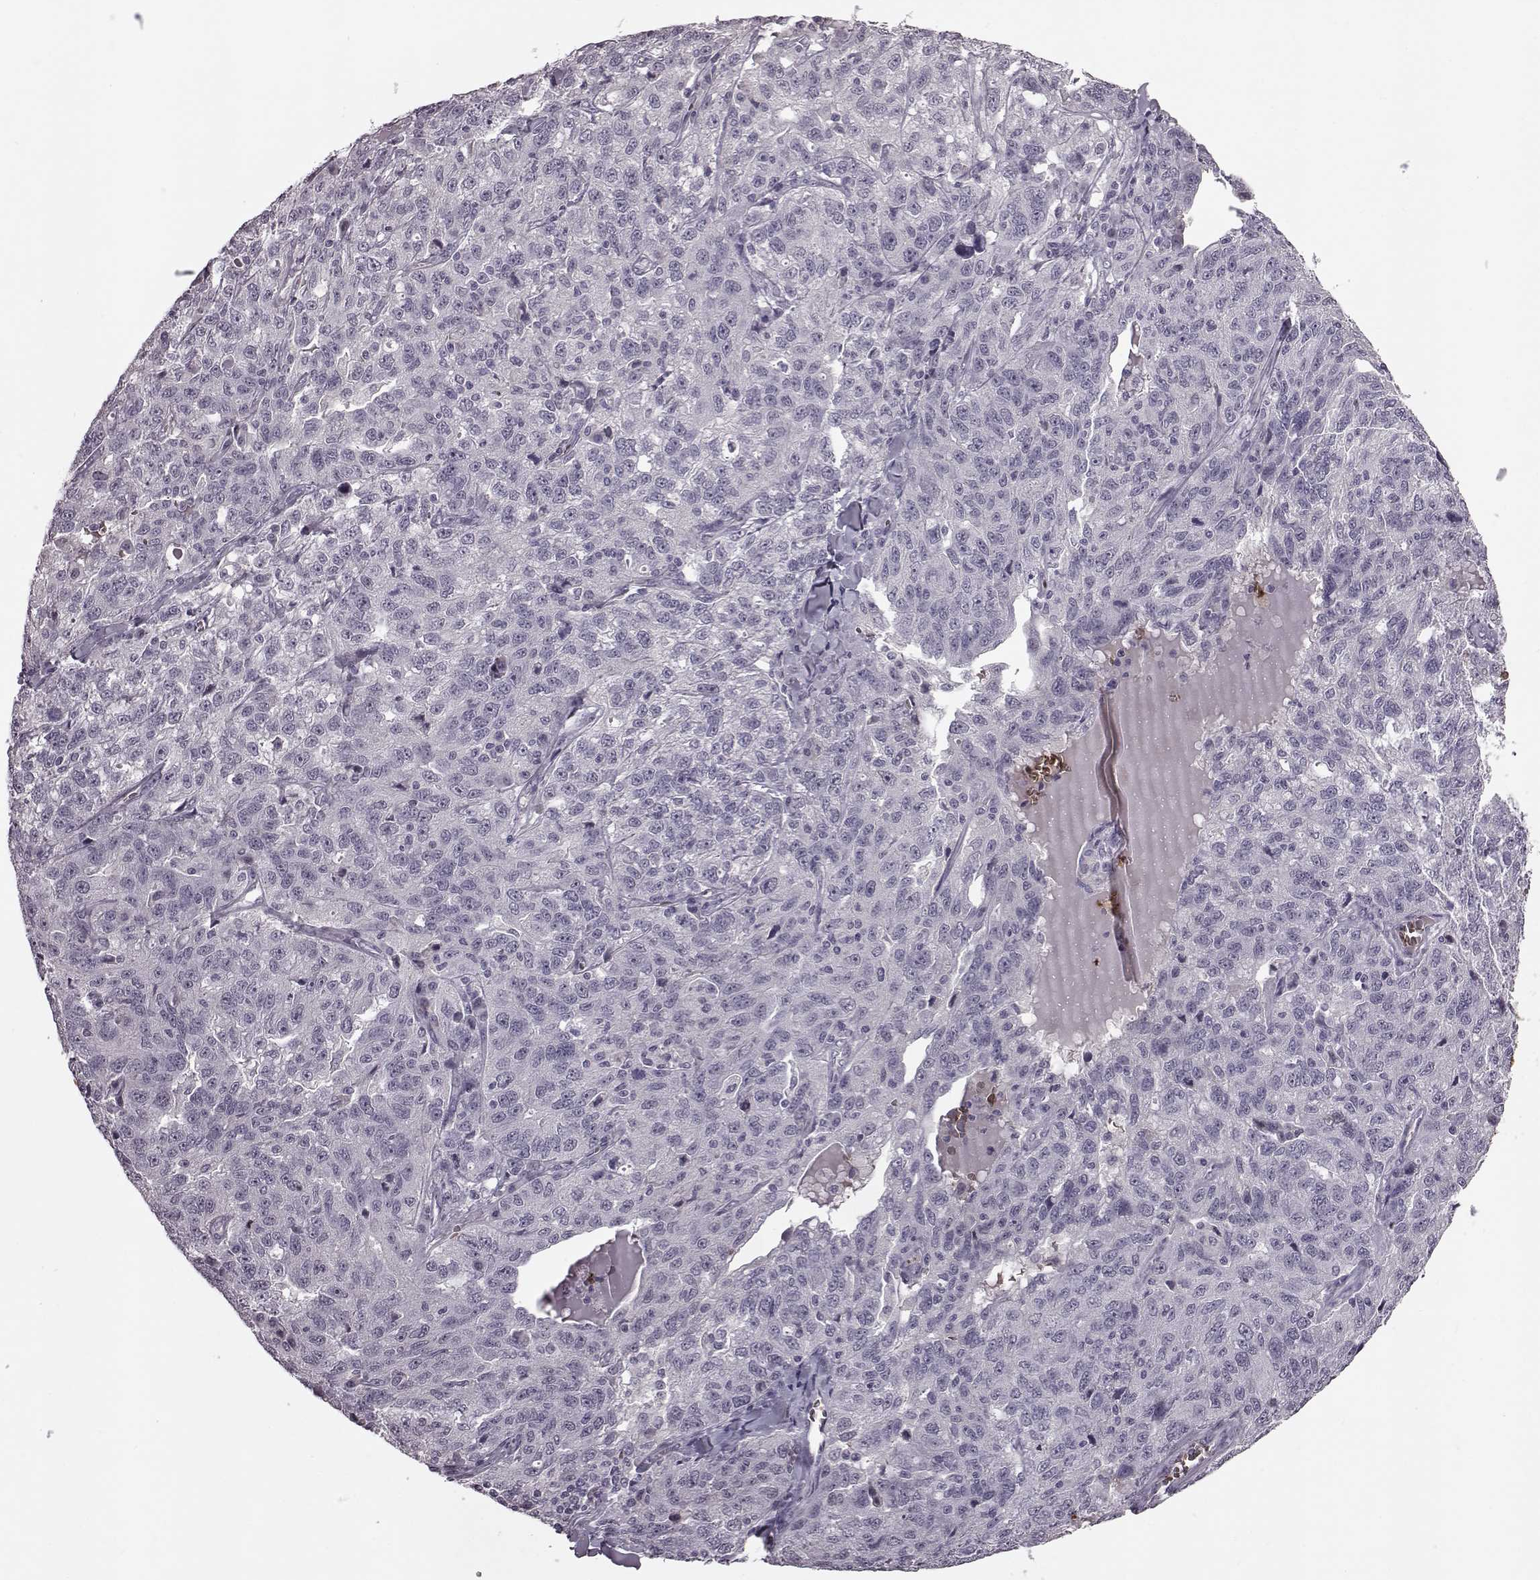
{"staining": {"intensity": "negative", "quantity": "none", "location": "none"}, "tissue": "ovarian cancer", "cell_type": "Tumor cells", "image_type": "cancer", "snomed": [{"axis": "morphology", "description": "Cystadenocarcinoma, serous, NOS"}, {"axis": "topography", "description": "Ovary"}], "caption": "DAB immunohistochemical staining of human ovarian serous cystadenocarcinoma shows no significant staining in tumor cells.", "gene": "PROP1", "patient": {"sex": "female", "age": 71}}